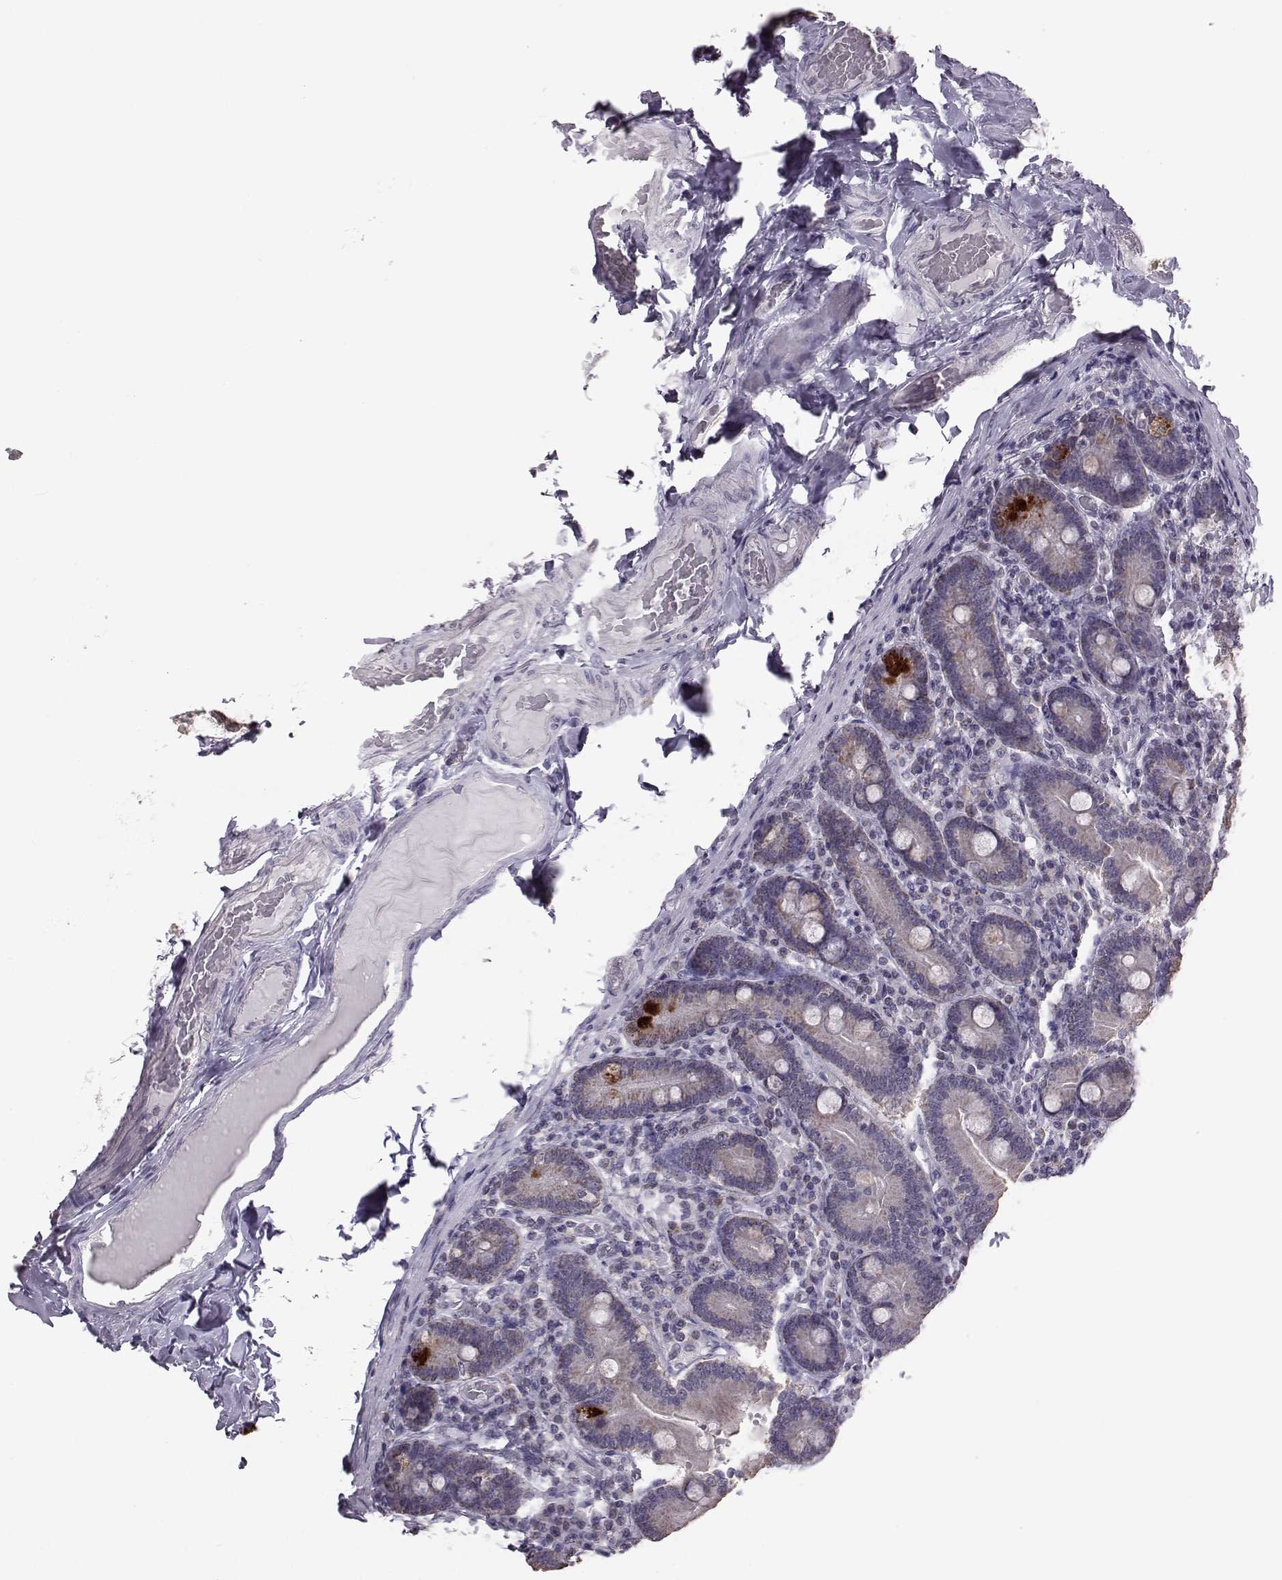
{"staining": {"intensity": "strong", "quantity": "<25%", "location": "cytoplasmic/membranous"}, "tissue": "duodenum", "cell_type": "Glandular cells", "image_type": "normal", "snomed": [{"axis": "morphology", "description": "Normal tissue, NOS"}, {"axis": "topography", "description": "Duodenum"}], "caption": "Brown immunohistochemical staining in benign human duodenum displays strong cytoplasmic/membranous positivity in approximately <25% of glandular cells. The staining was performed using DAB, with brown indicating positive protein expression. Nuclei are stained blue with hematoxylin.", "gene": "ALDH3A1", "patient": {"sex": "female", "age": 62}}